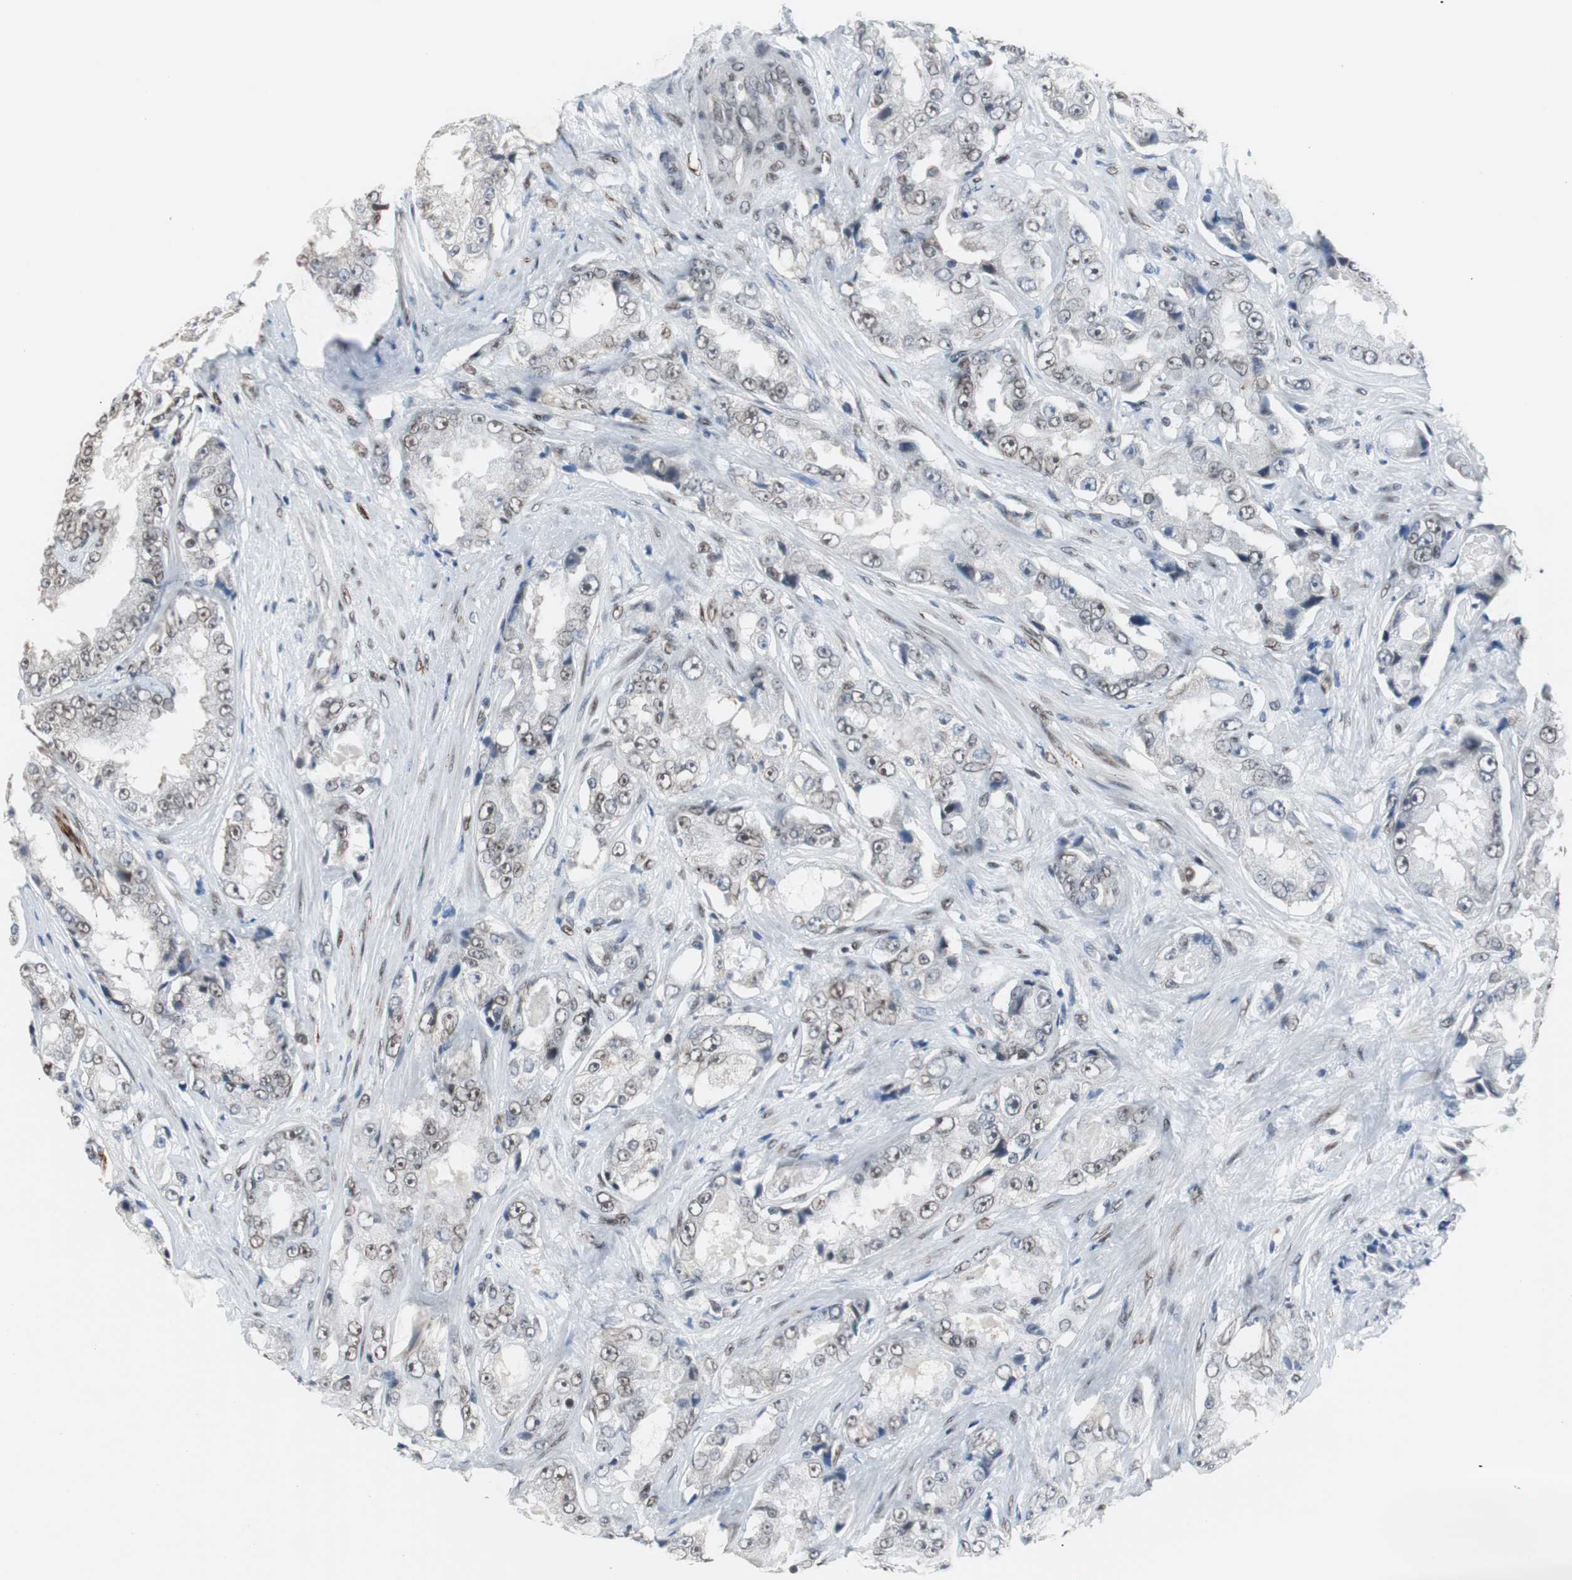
{"staining": {"intensity": "weak", "quantity": "<25%", "location": "nuclear"}, "tissue": "prostate cancer", "cell_type": "Tumor cells", "image_type": "cancer", "snomed": [{"axis": "morphology", "description": "Adenocarcinoma, High grade"}, {"axis": "topography", "description": "Prostate"}], "caption": "DAB immunohistochemical staining of prostate cancer (high-grade adenocarcinoma) displays no significant positivity in tumor cells.", "gene": "ZHX2", "patient": {"sex": "male", "age": 73}}